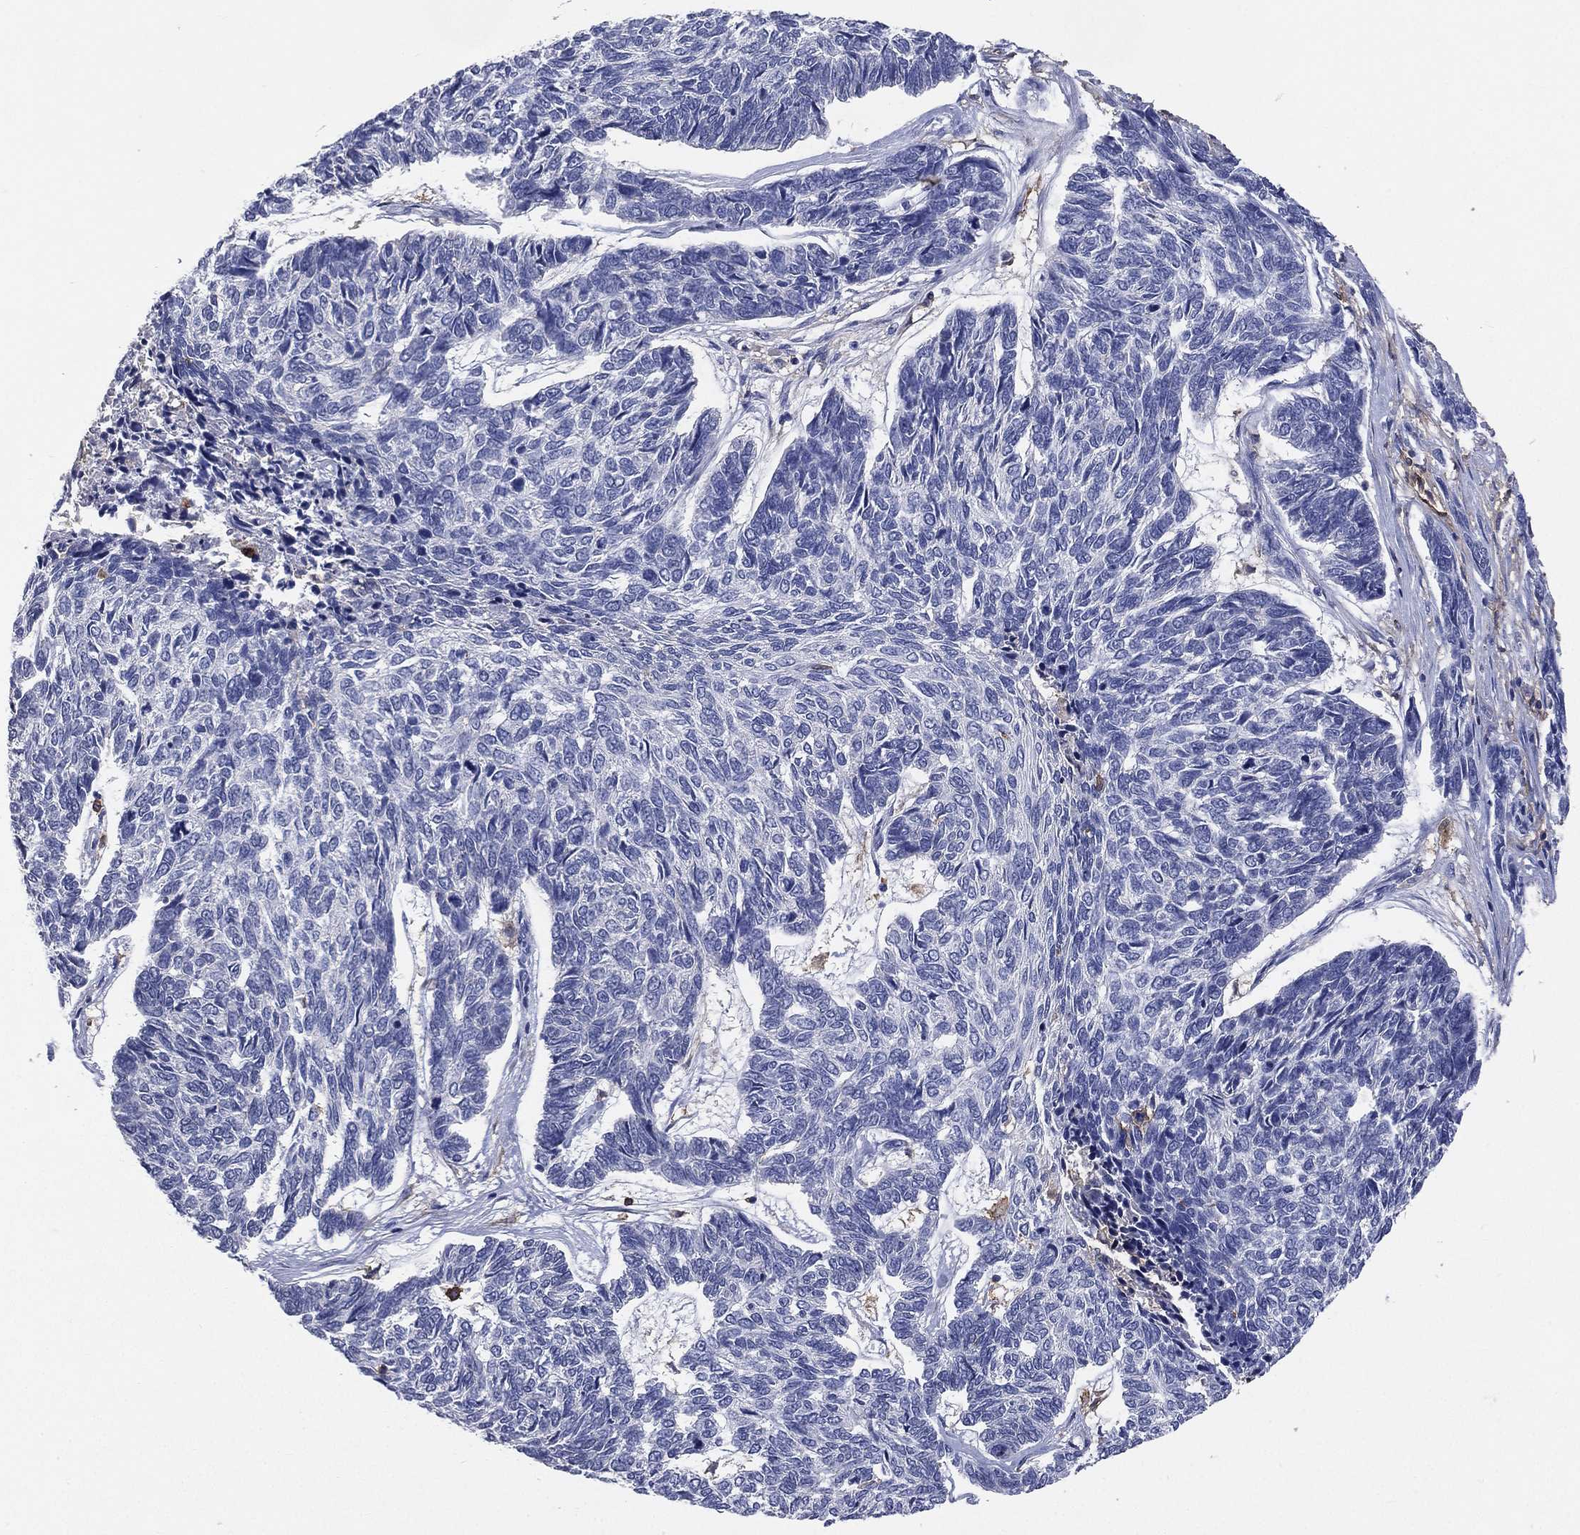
{"staining": {"intensity": "negative", "quantity": "none", "location": "none"}, "tissue": "skin cancer", "cell_type": "Tumor cells", "image_type": "cancer", "snomed": [{"axis": "morphology", "description": "Basal cell carcinoma"}, {"axis": "topography", "description": "Skin"}], "caption": "High magnification brightfield microscopy of basal cell carcinoma (skin) stained with DAB (brown) and counterstained with hematoxylin (blue): tumor cells show no significant positivity.", "gene": "CD33", "patient": {"sex": "female", "age": 65}}